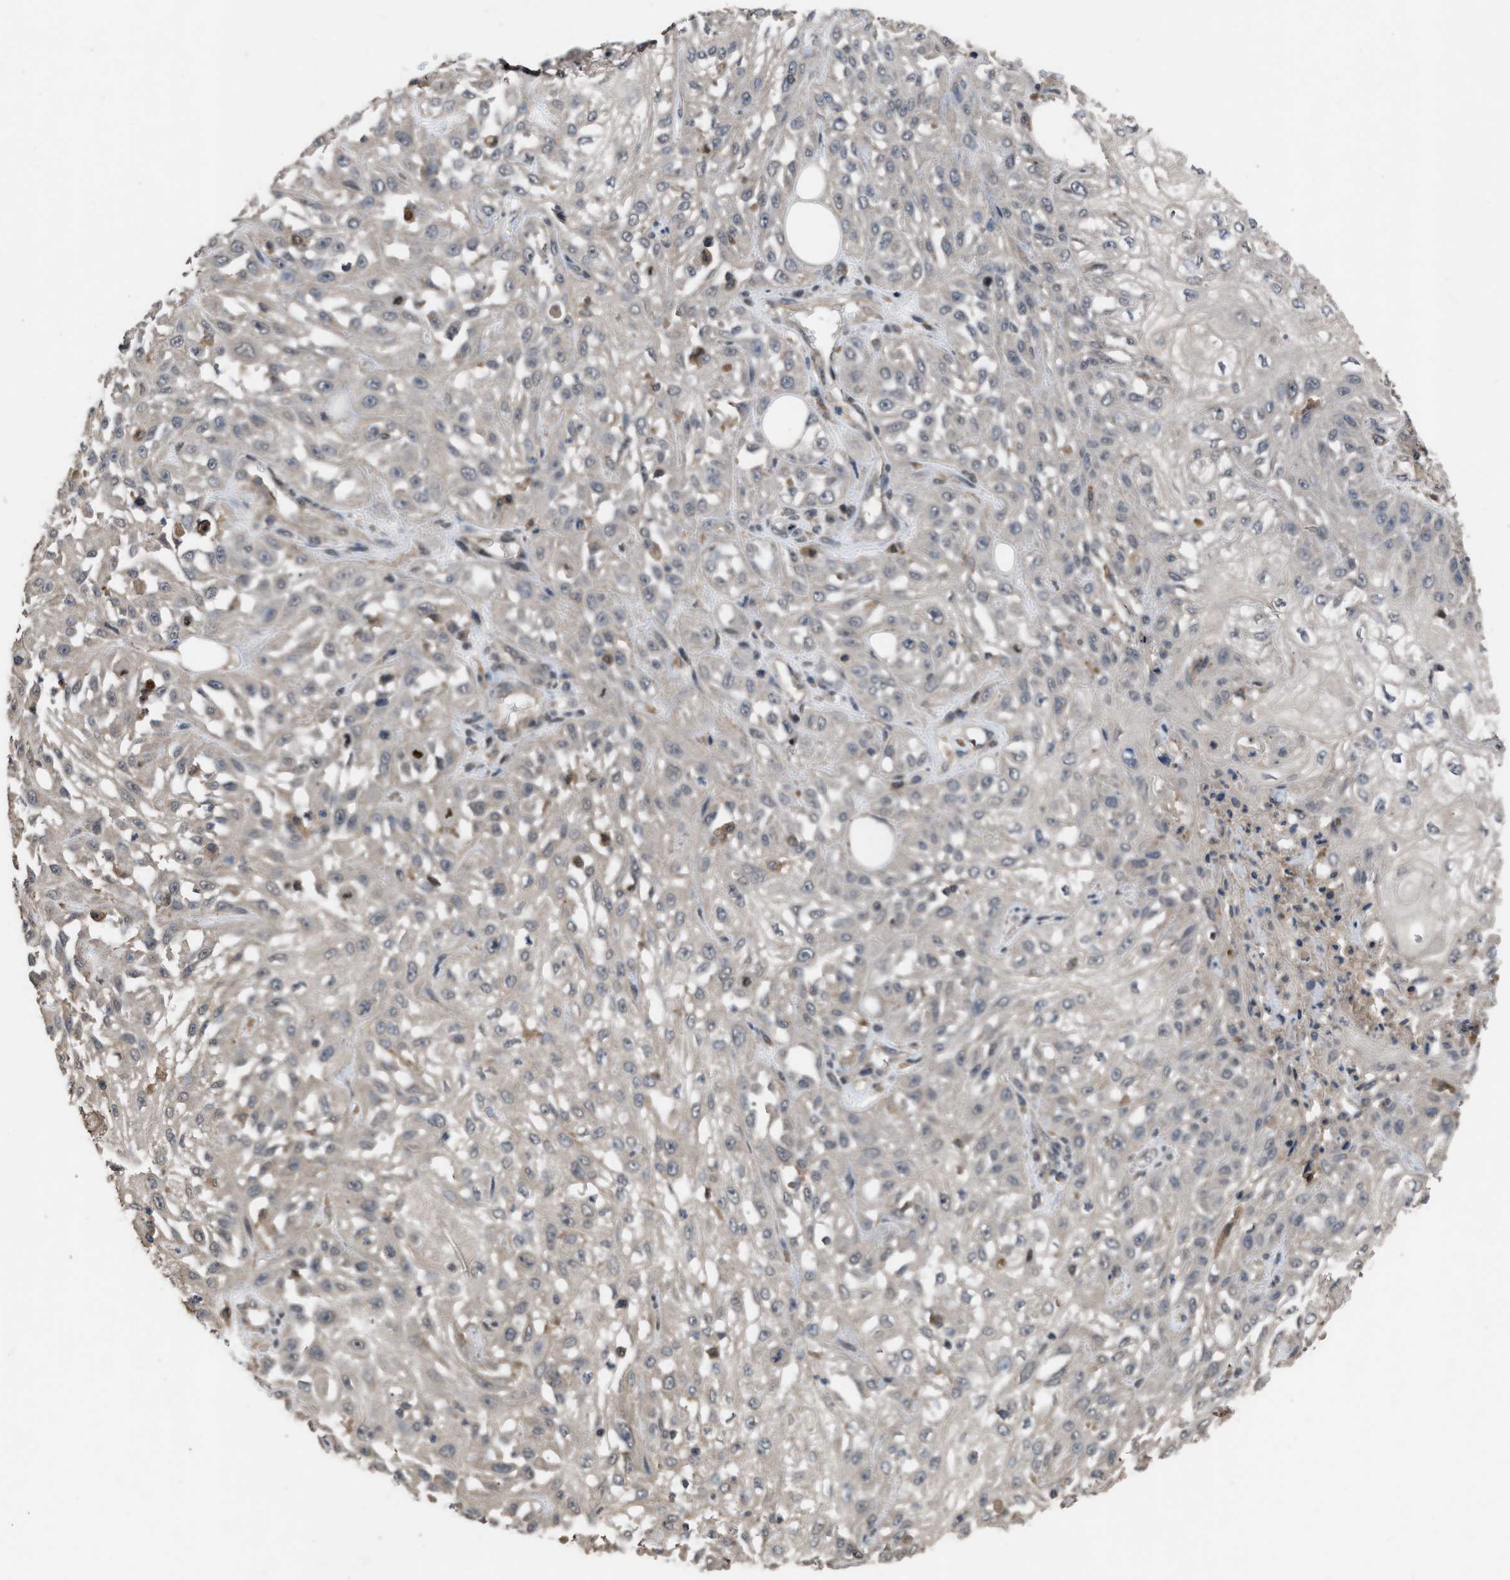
{"staining": {"intensity": "negative", "quantity": "none", "location": "none"}, "tissue": "skin cancer", "cell_type": "Tumor cells", "image_type": "cancer", "snomed": [{"axis": "morphology", "description": "Squamous cell carcinoma, NOS"}, {"axis": "morphology", "description": "Squamous cell carcinoma, metastatic, NOS"}, {"axis": "topography", "description": "Skin"}, {"axis": "topography", "description": "Lymph node"}], "caption": "High power microscopy histopathology image of an immunohistochemistry image of skin squamous cell carcinoma, revealing no significant staining in tumor cells. (DAB IHC, high magnification).", "gene": "UTRN", "patient": {"sex": "male", "age": 75}}